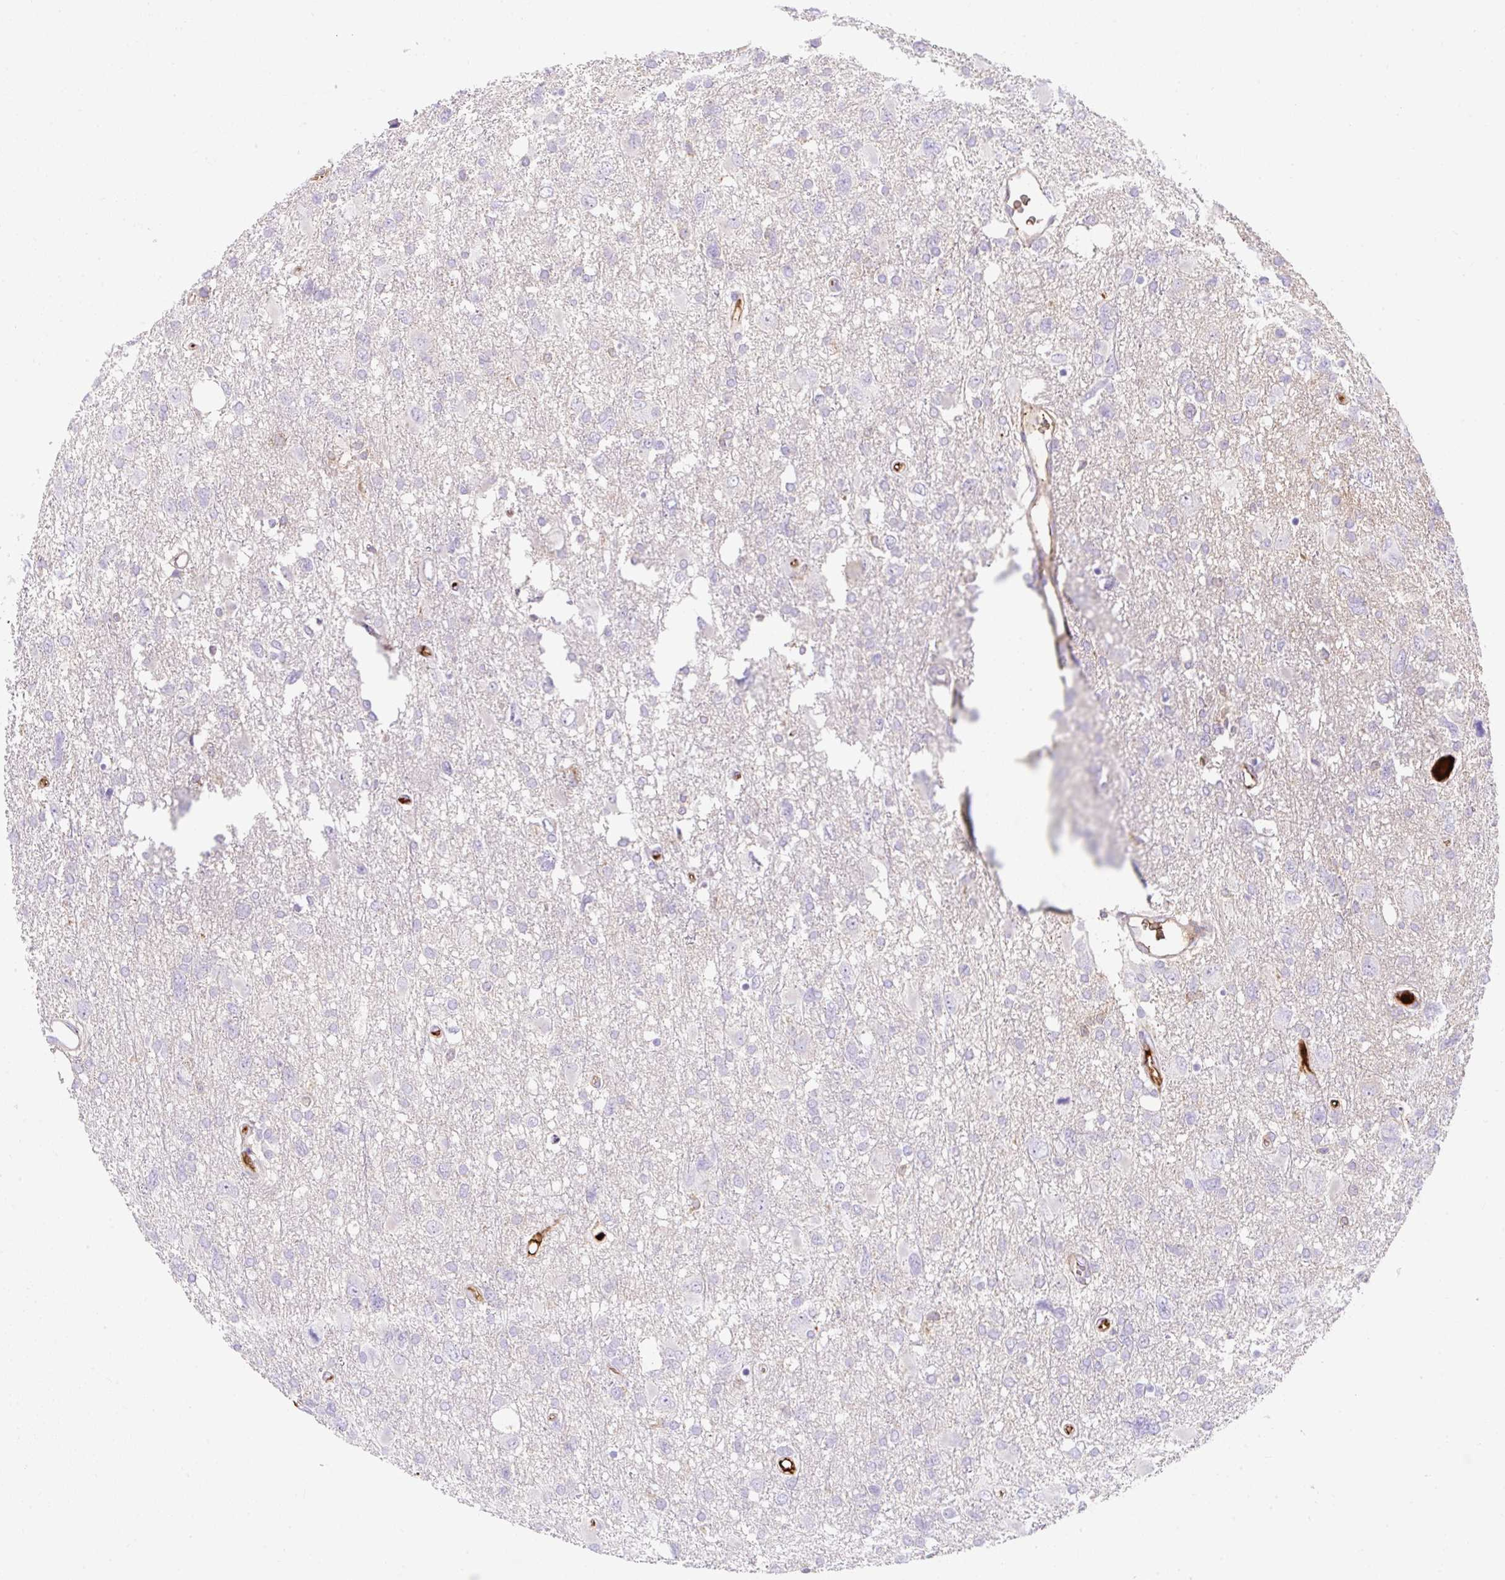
{"staining": {"intensity": "negative", "quantity": "none", "location": "none"}, "tissue": "glioma", "cell_type": "Tumor cells", "image_type": "cancer", "snomed": [{"axis": "morphology", "description": "Glioma, malignant, High grade"}, {"axis": "topography", "description": "Brain"}], "caption": "Glioma was stained to show a protein in brown. There is no significant expression in tumor cells.", "gene": "APOC4-APOC2", "patient": {"sex": "male", "age": 61}}